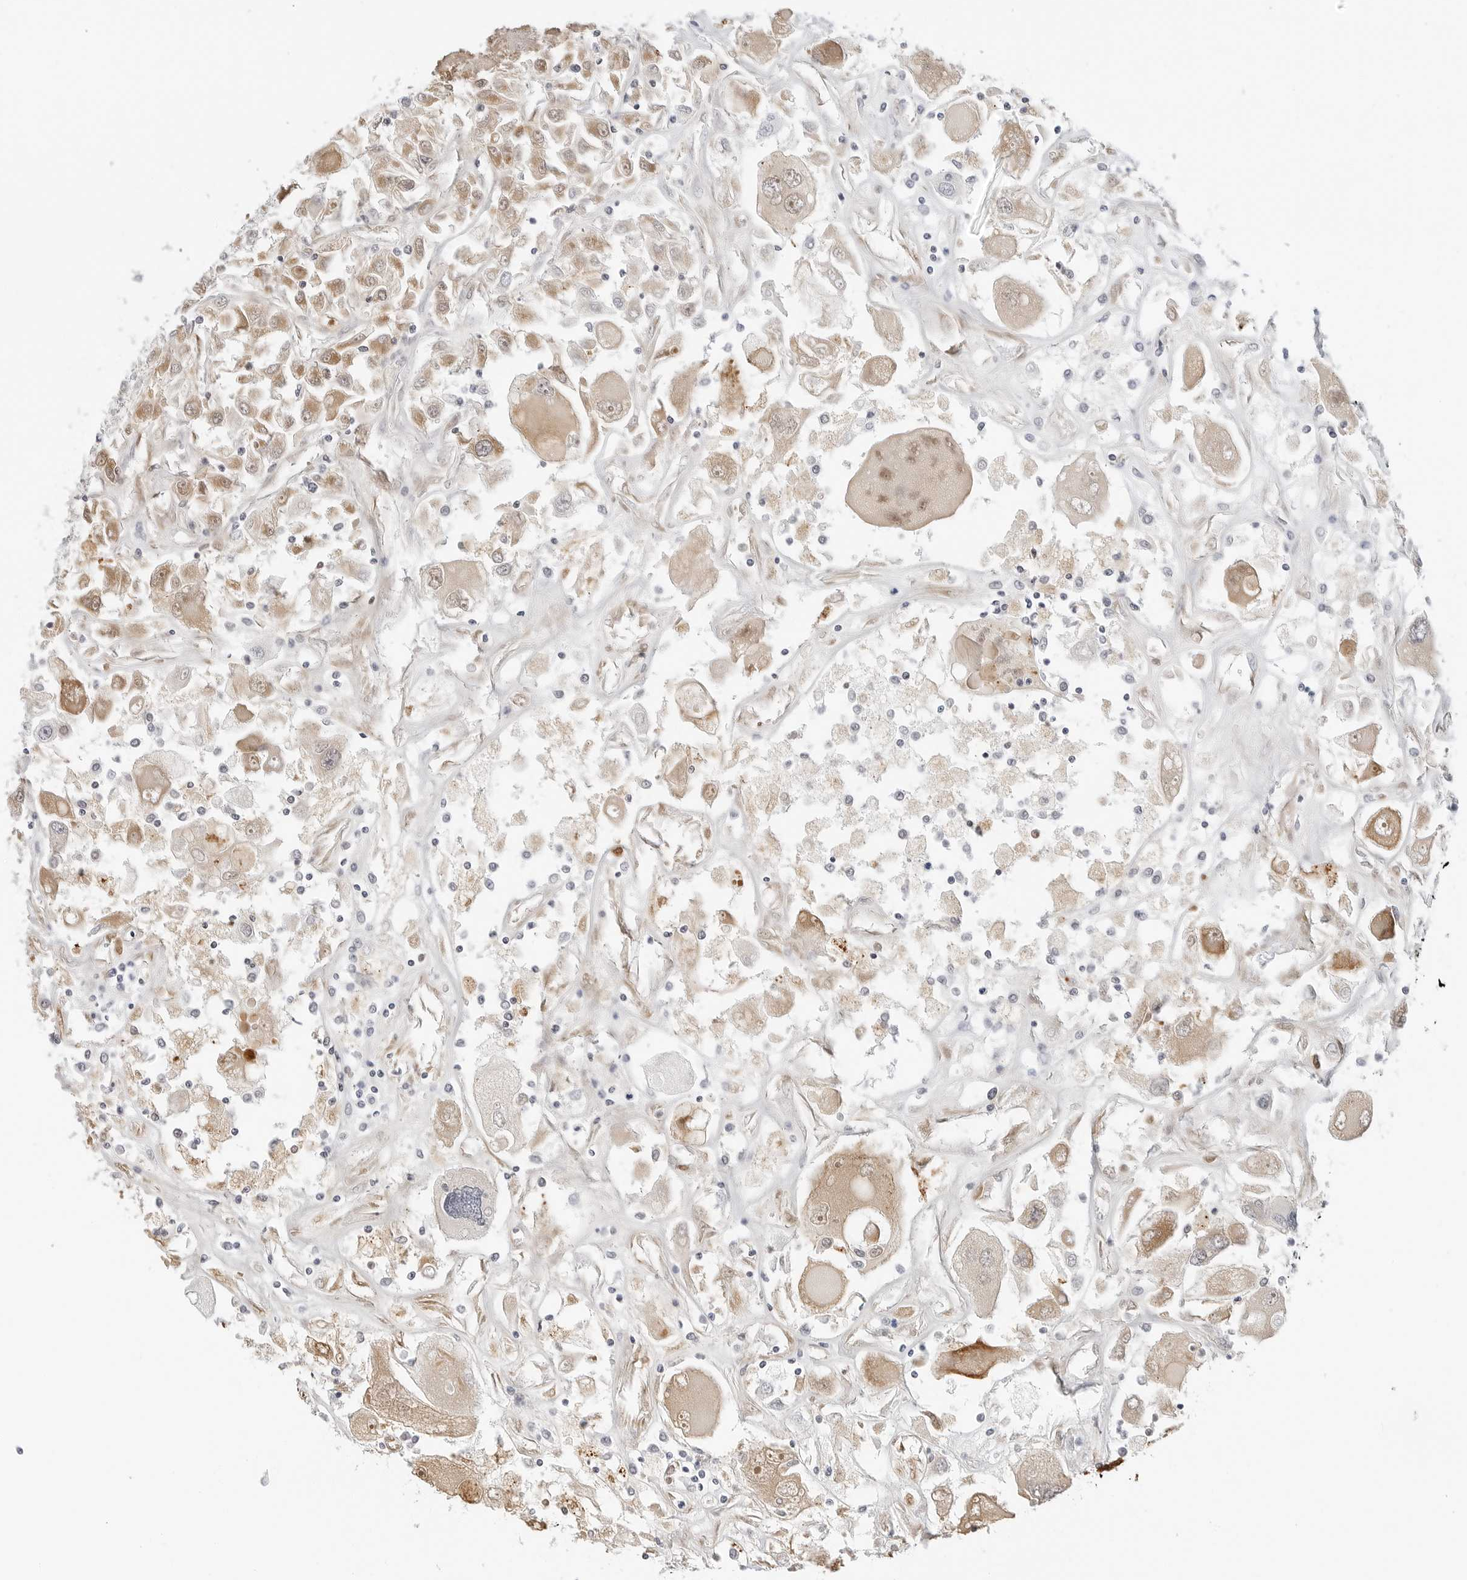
{"staining": {"intensity": "moderate", "quantity": ">75%", "location": "cytoplasmic/membranous"}, "tissue": "renal cancer", "cell_type": "Tumor cells", "image_type": "cancer", "snomed": [{"axis": "morphology", "description": "Adenocarcinoma, NOS"}, {"axis": "topography", "description": "Kidney"}], "caption": "A micrograph showing moderate cytoplasmic/membranous staining in approximately >75% of tumor cells in renal cancer, as visualized by brown immunohistochemical staining.", "gene": "TSEN2", "patient": {"sex": "female", "age": 52}}